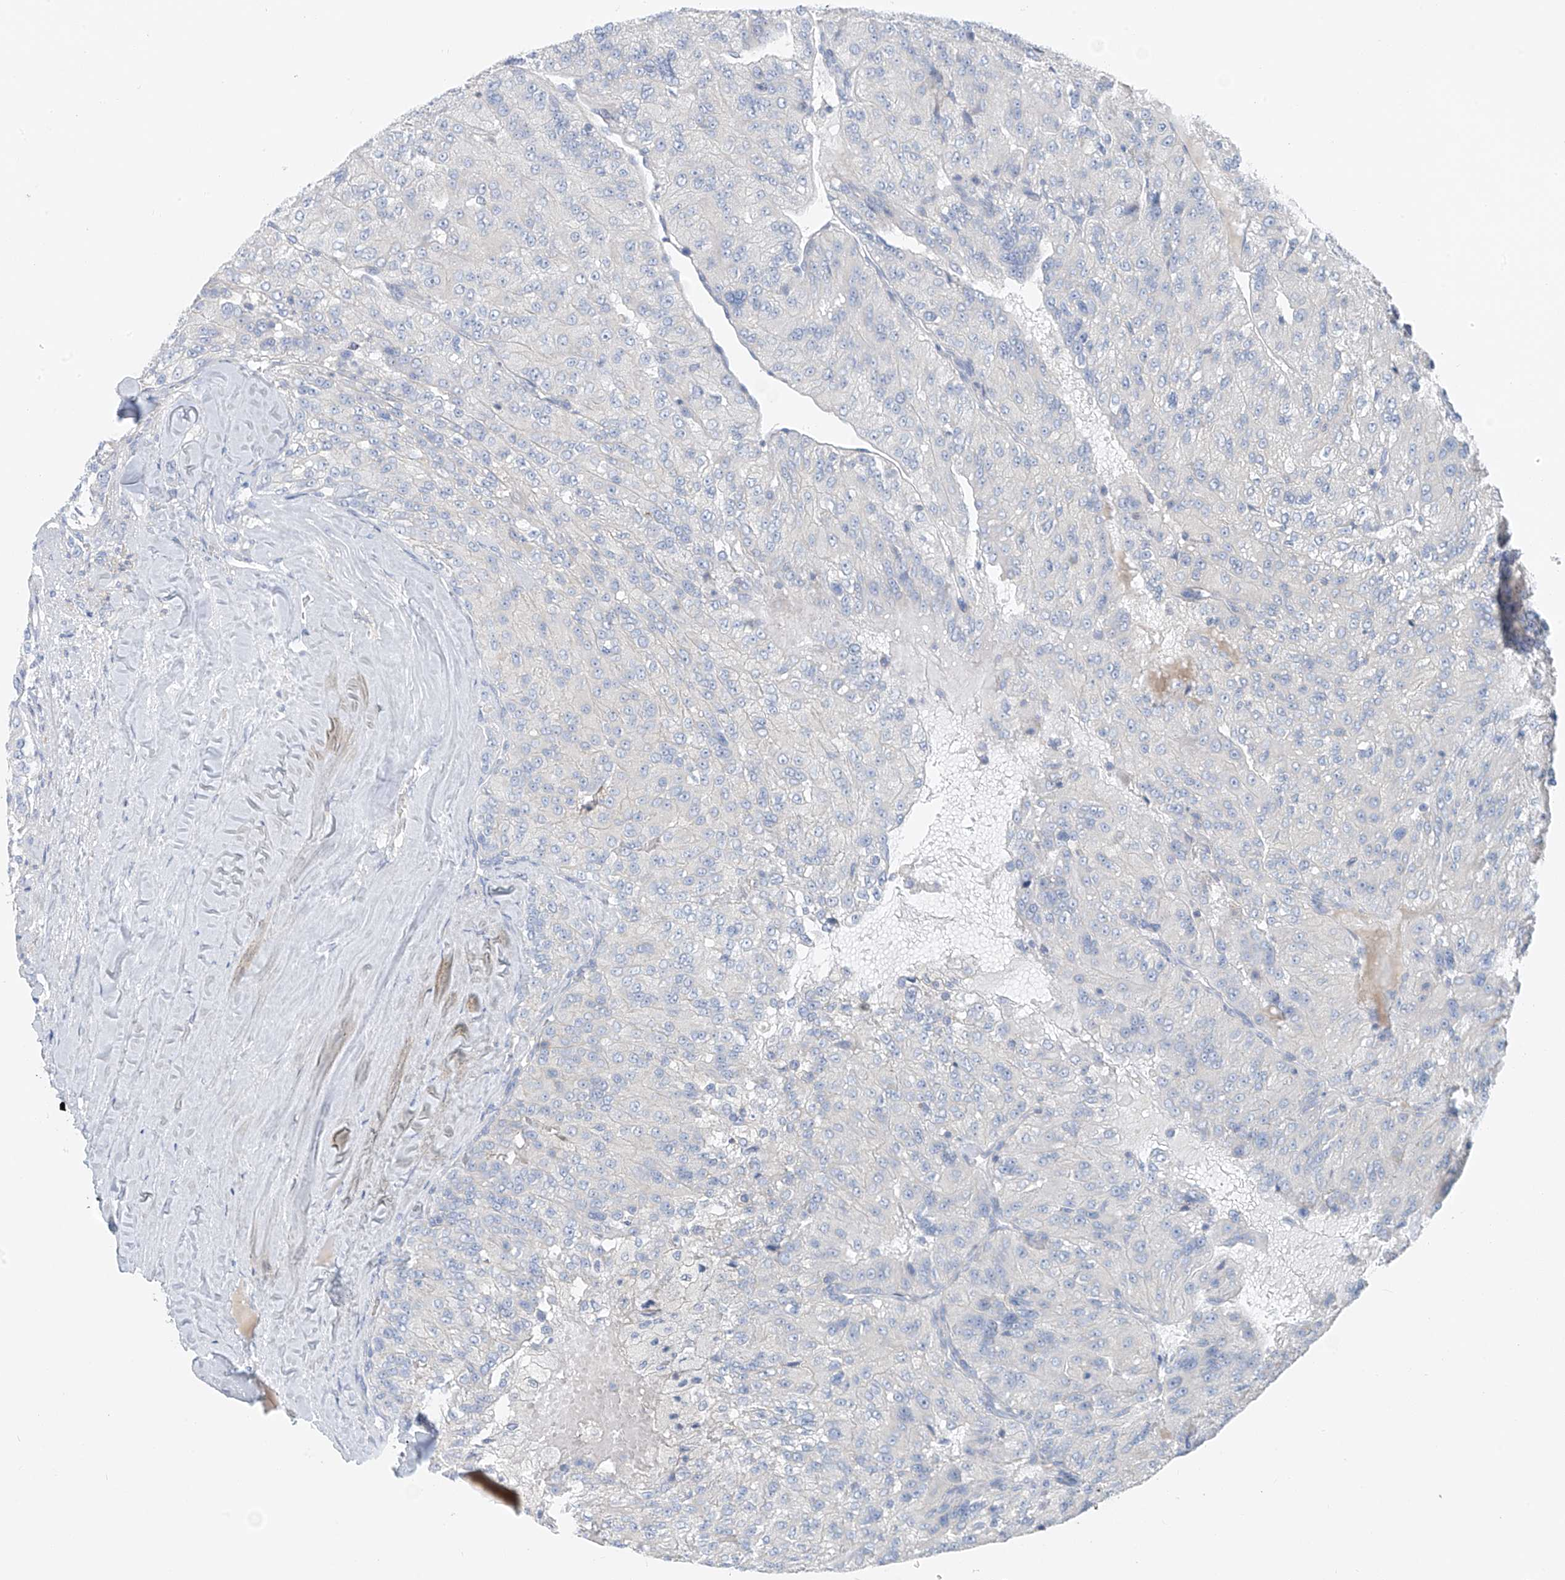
{"staining": {"intensity": "negative", "quantity": "none", "location": "none"}, "tissue": "renal cancer", "cell_type": "Tumor cells", "image_type": "cancer", "snomed": [{"axis": "morphology", "description": "Adenocarcinoma, NOS"}, {"axis": "topography", "description": "Kidney"}], "caption": "This is a micrograph of immunohistochemistry staining of renal cancer (adenocarcinoma), which shows no positivity in tumor cells.", "gene": "POMGNT2", "patient": {"sex": "female", "age": 63}}